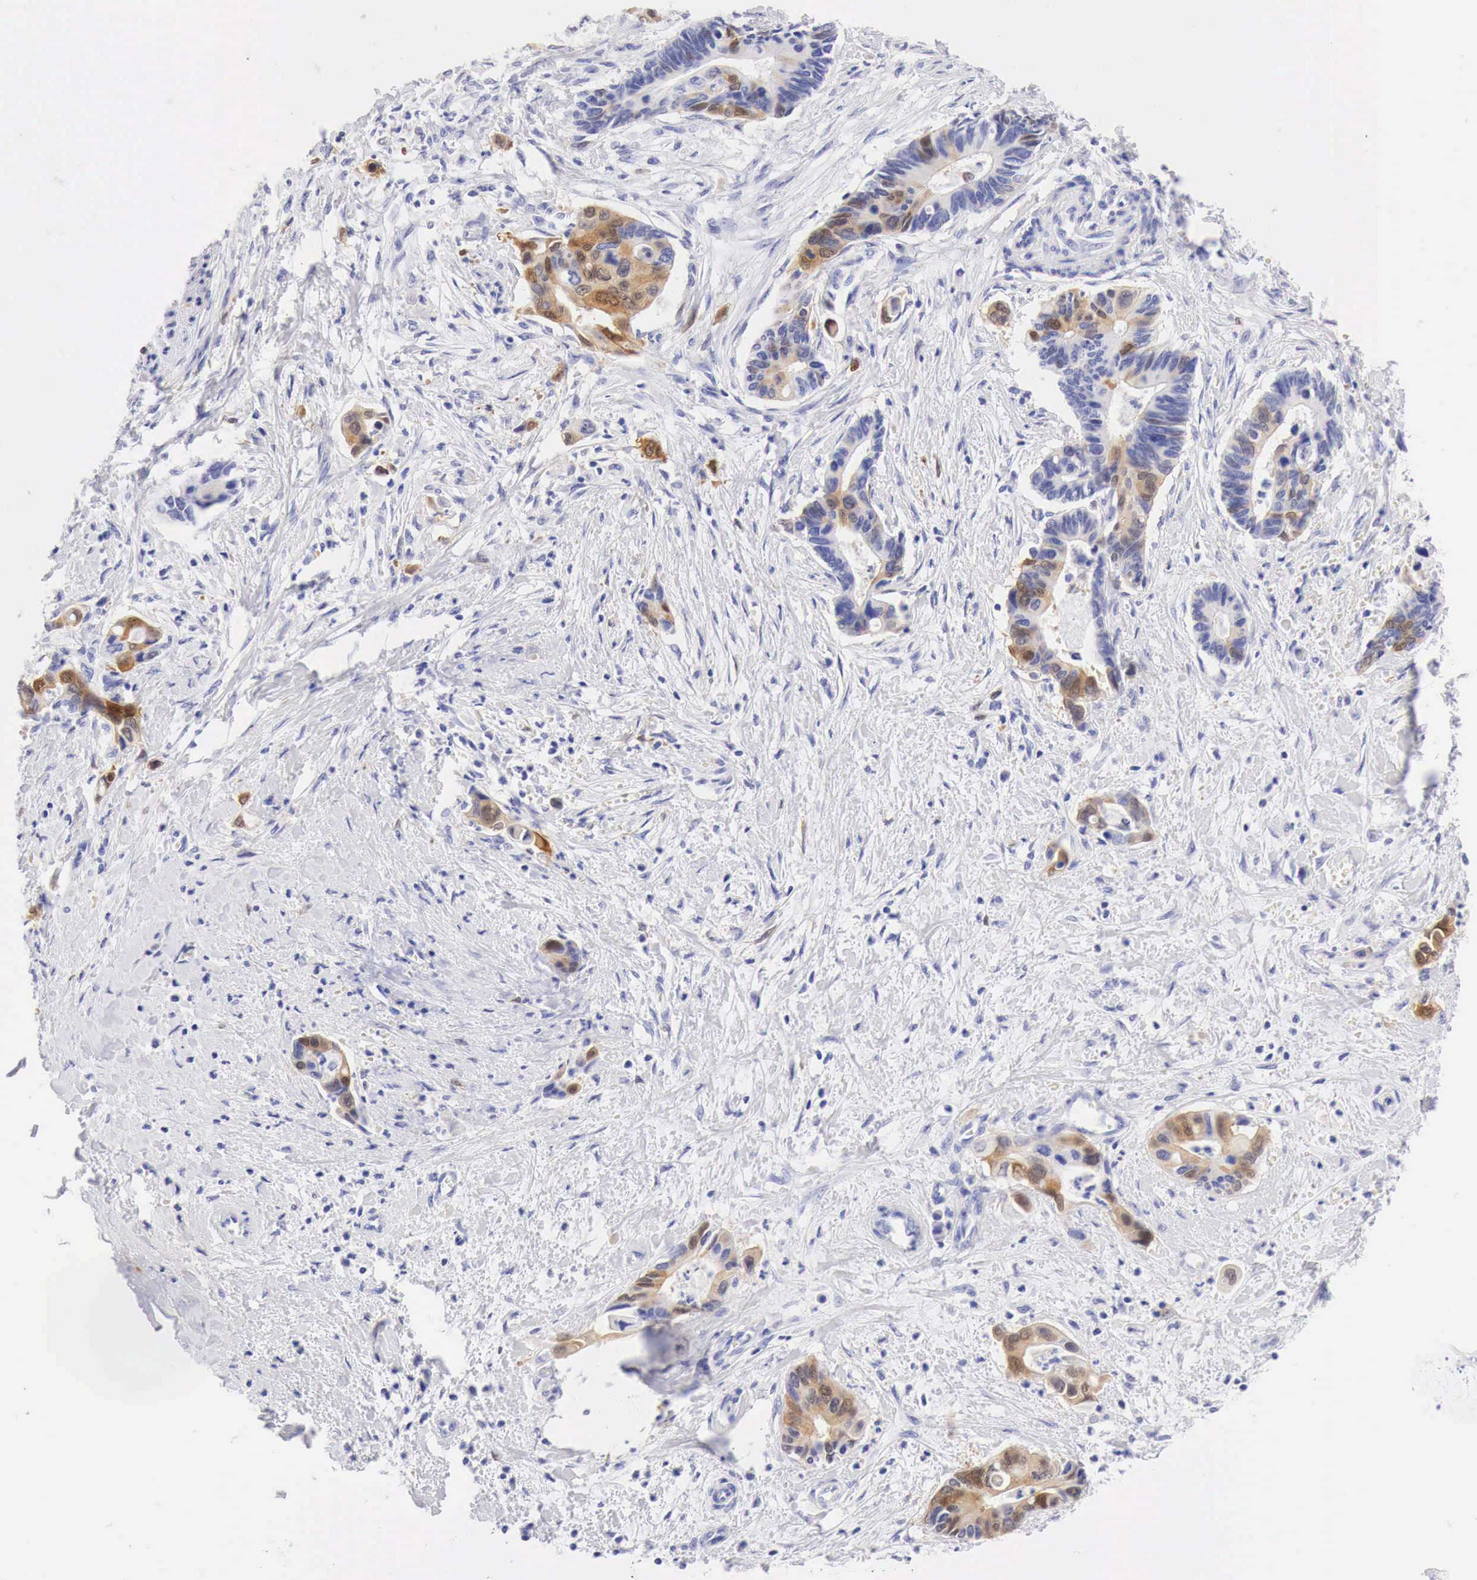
{"staining": {"intensity": "moderate", "quantity": "25%-75%", "location": "cytoplasmic/membranous"}, "tissue": "pancreatic cancer", "cell_type": "Tumor cells", "image_type": "cancer", "snomed": [{"axis": "morphology", "description": "Adenocarcinoma, NOS"}, {"axis": "topography", "description": "Pancreas"}], "caption": "The histopathology image shows a brown stain indicating the presence of a protein in the cytoplasmic/membranous of tumor cells in pancreatic adenocarcinoma.", "gene": "CDKN2A", "patient": {"sex": "female", "age": 70}}